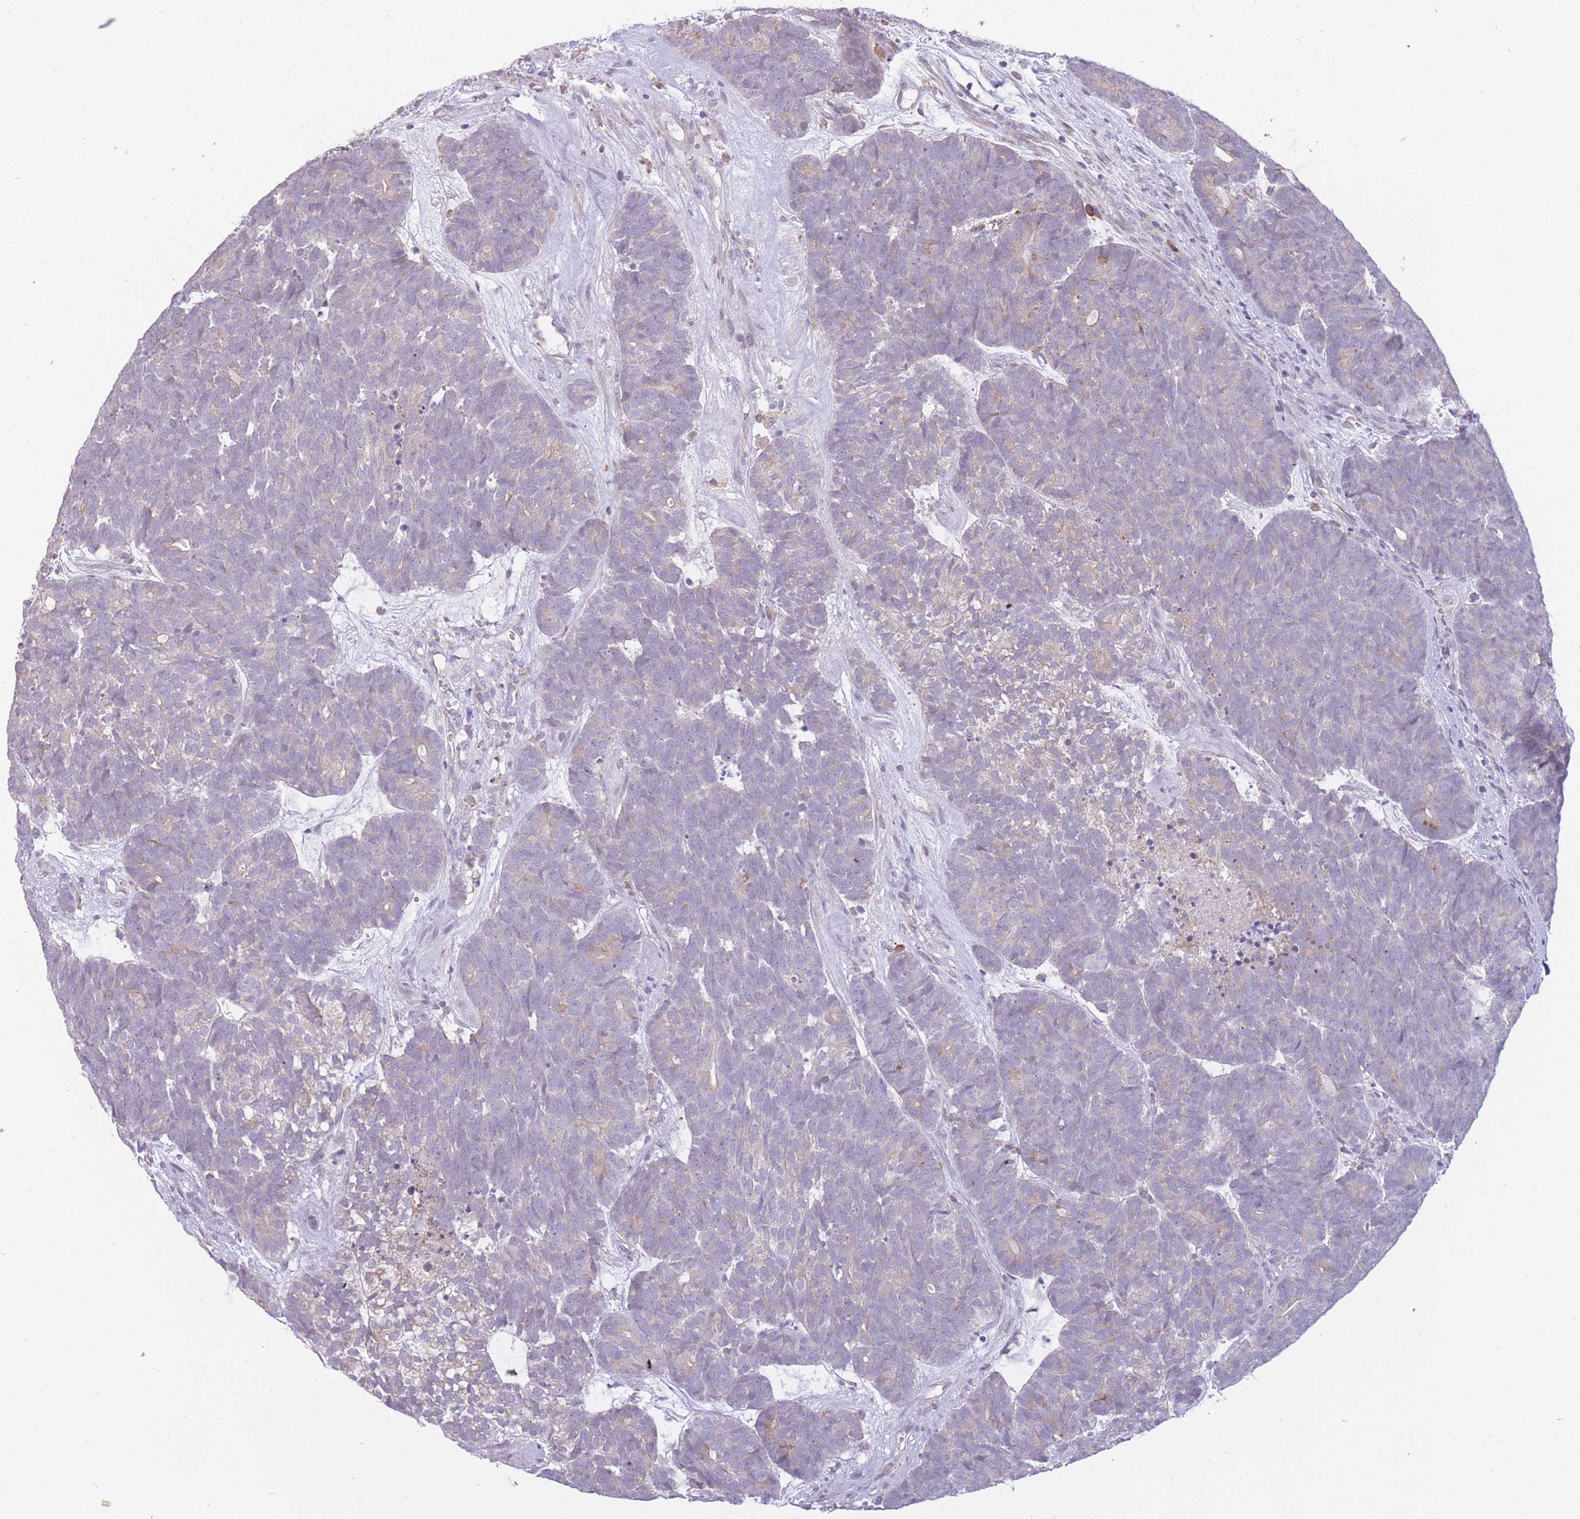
{"staining": {"intensity": "negative", "quantity": "none", "location": "none"}, "tissue": "head and neck cancer", "cell_type": "Tumor cells", "image_type": "cancer", "snomed": [{"axis": "morphology", "description": "Adenocarcinoma, NOS"}, {"axis": "topography", "description": "Head-Neck"}], "caption": "The histopathology image exhibits no staining of tumor cells in head and neck cancer. (Immunohistochemistry, brightfield microscopy, high magnification).", "gene": "TRAPPC5", "patient": {"sex": "female", "age": 81}}